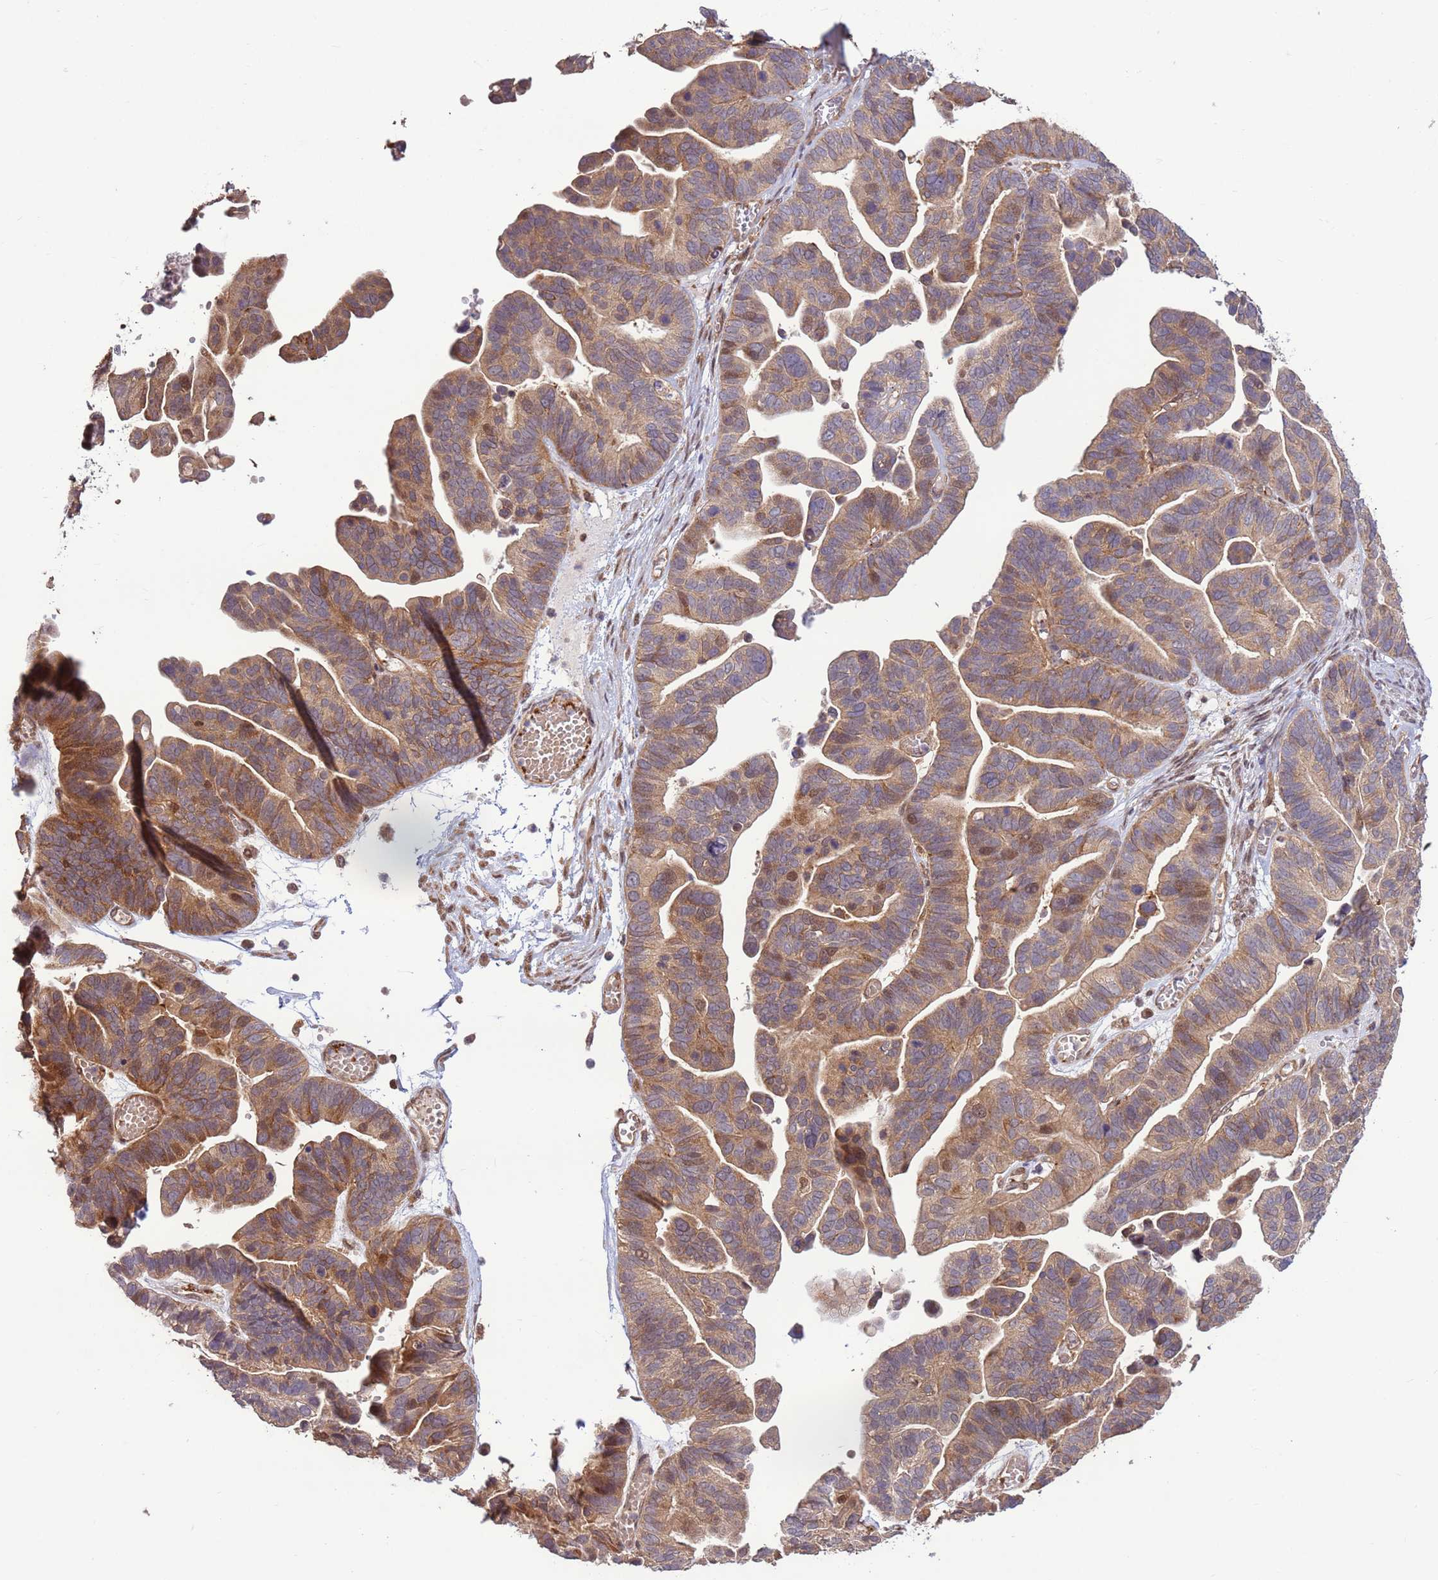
{"staining": {"intensity": "moderate", "quantity": ">75%", "location": "cytoplasmic/membranous"}, "tissue": "ovarian cancer", "cell_type": "Tumor cells", "image_type": "cancer", "snomed": [{"axis": "morphology", "description": "Cystadenocarcinoma, serous, NOS"}, {"axis": "topography", "description": "Ovary"}], "caption": "Ovarian serous cystadenocarcinoma stained with a brown dye demonstrates moderate cytoplasmic/membranous positive positivity in approximately >75% of tumor cells.", "gene": "CCDC112", "patient": {"sex": "female", "age": 56}}